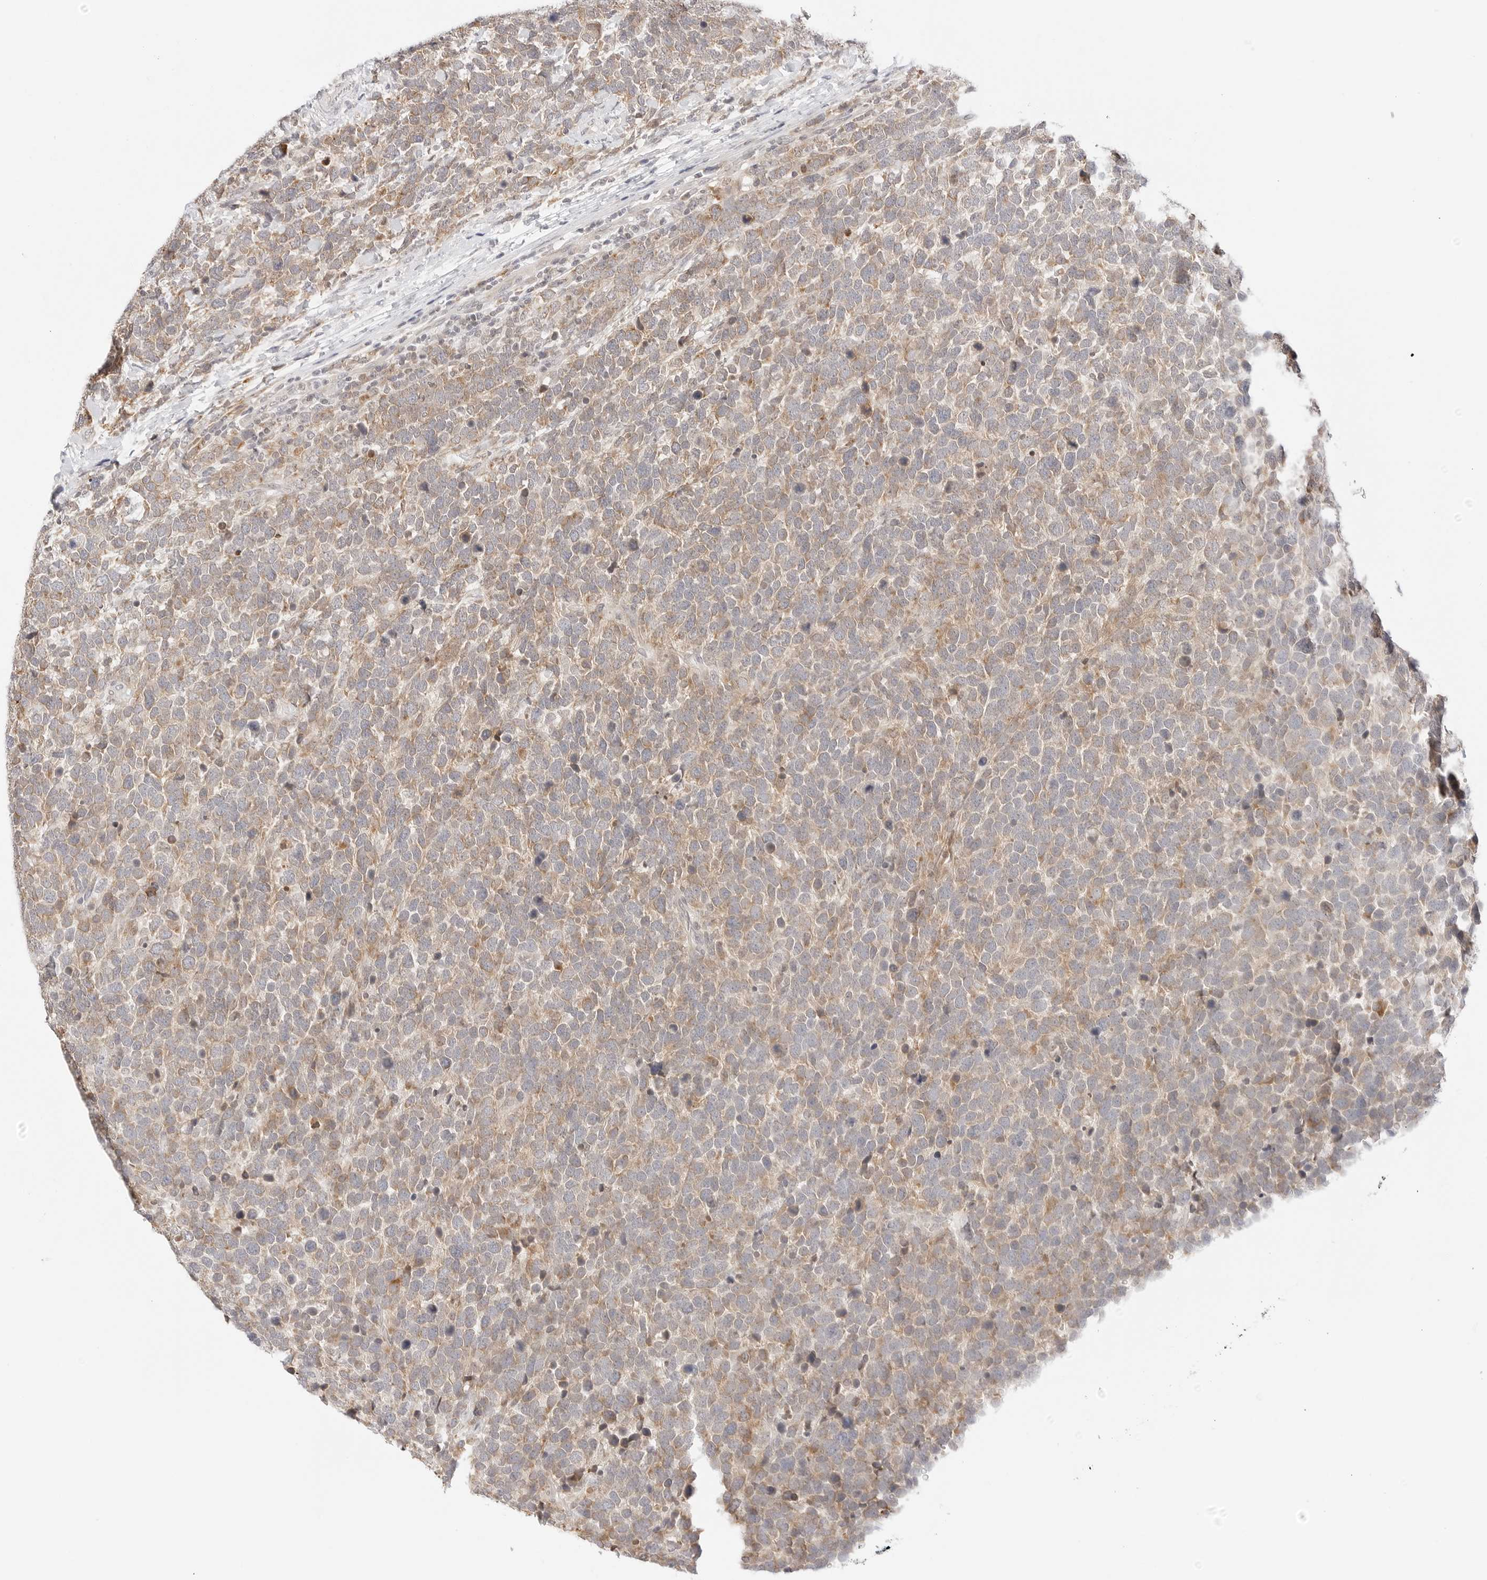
{"staining": {"intensity": "weak", "quantity": ">75%", "location": "cytoplasmic/membranous"}, "tissue": "urothelial cancer", "cell_type": "Tumor cells", "image_type": "cancer", "snomed": [{"axis": "morphology", "description": "Urothelial carcinoma, High grade"}, {"axis": "topography", "description": "Urinary bladder"}], "caption": "Immunohistochemistry (IHC) (DAB (3,3'-diaminobenzidine)) staining of human high-grade urothelial carcinoma demonstrates weak cytoplasmic/membranous protein staining in approximately >75% of tumor cells. (IHC, brightfield microscopy, high magnification).", "gene": "ERO1B", "patient": {"sex": "female", "age": 82}}